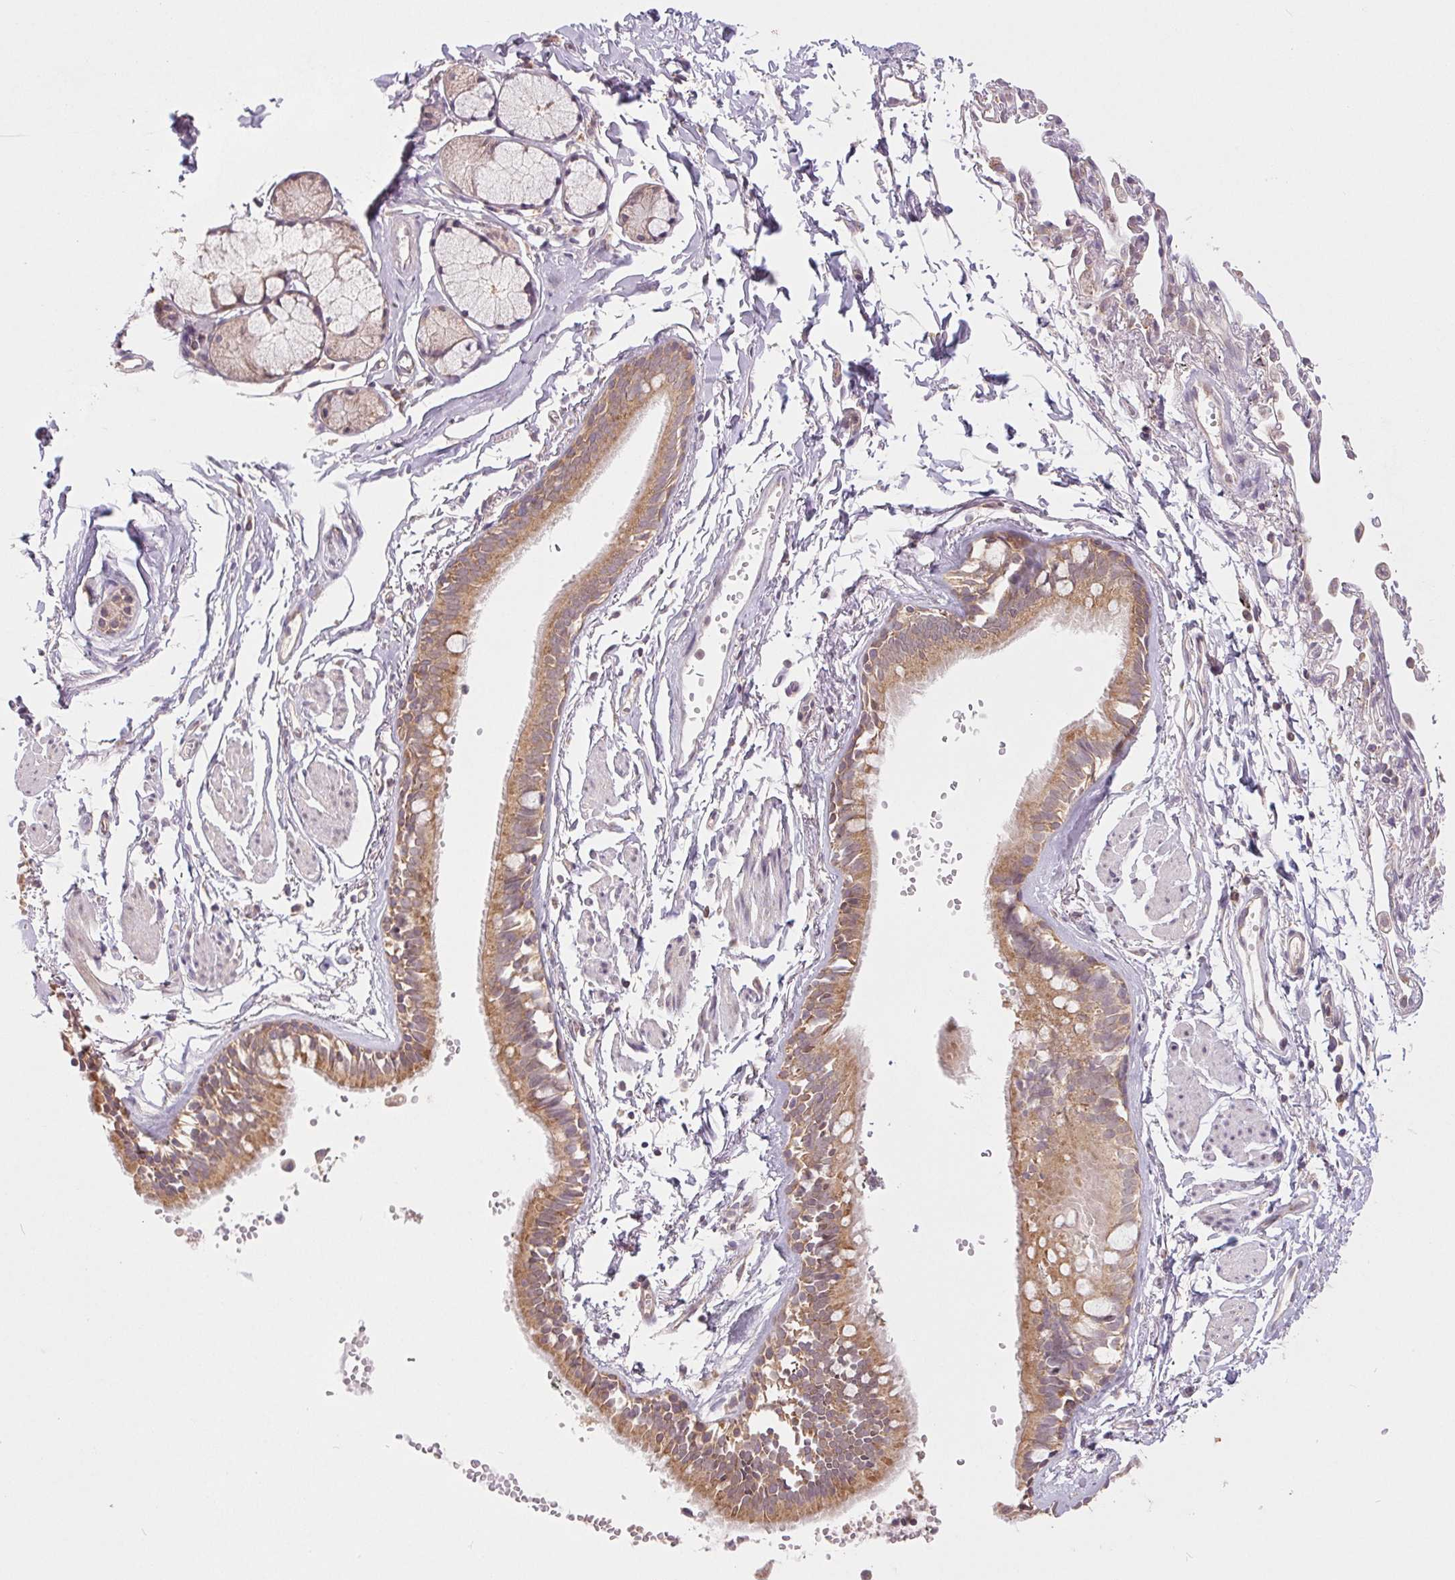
{"staining": {"intensity": "moderate", "quantity": ">75%", "location": "cytoplasmic/membranous"}, "tissue": "bronchus", "cell_type": "Respiratory epithelial cells", "image_type": "normal", "snomed": [{"axis": "morphology", "description": "Normal tissue, NOS"}, {"axis": "topography", "description": "Cartilage tissue"}, {"axis": "topography", "description": "Bronchus"}], "caption": "The photomicrograph exhibits staining of normal bronchus, revealing moderate cytoplasmic/membranous protein expression (brown color) within respiratory epithelial cells. (Stains: DAB (3,3'-diaminobenzidine) in brown, nuclei in blue, Microscopy: brightfield microscopy at high magnification).", "gene": "MAP3K5", "patient": {"sex": "female", "age": 59}}